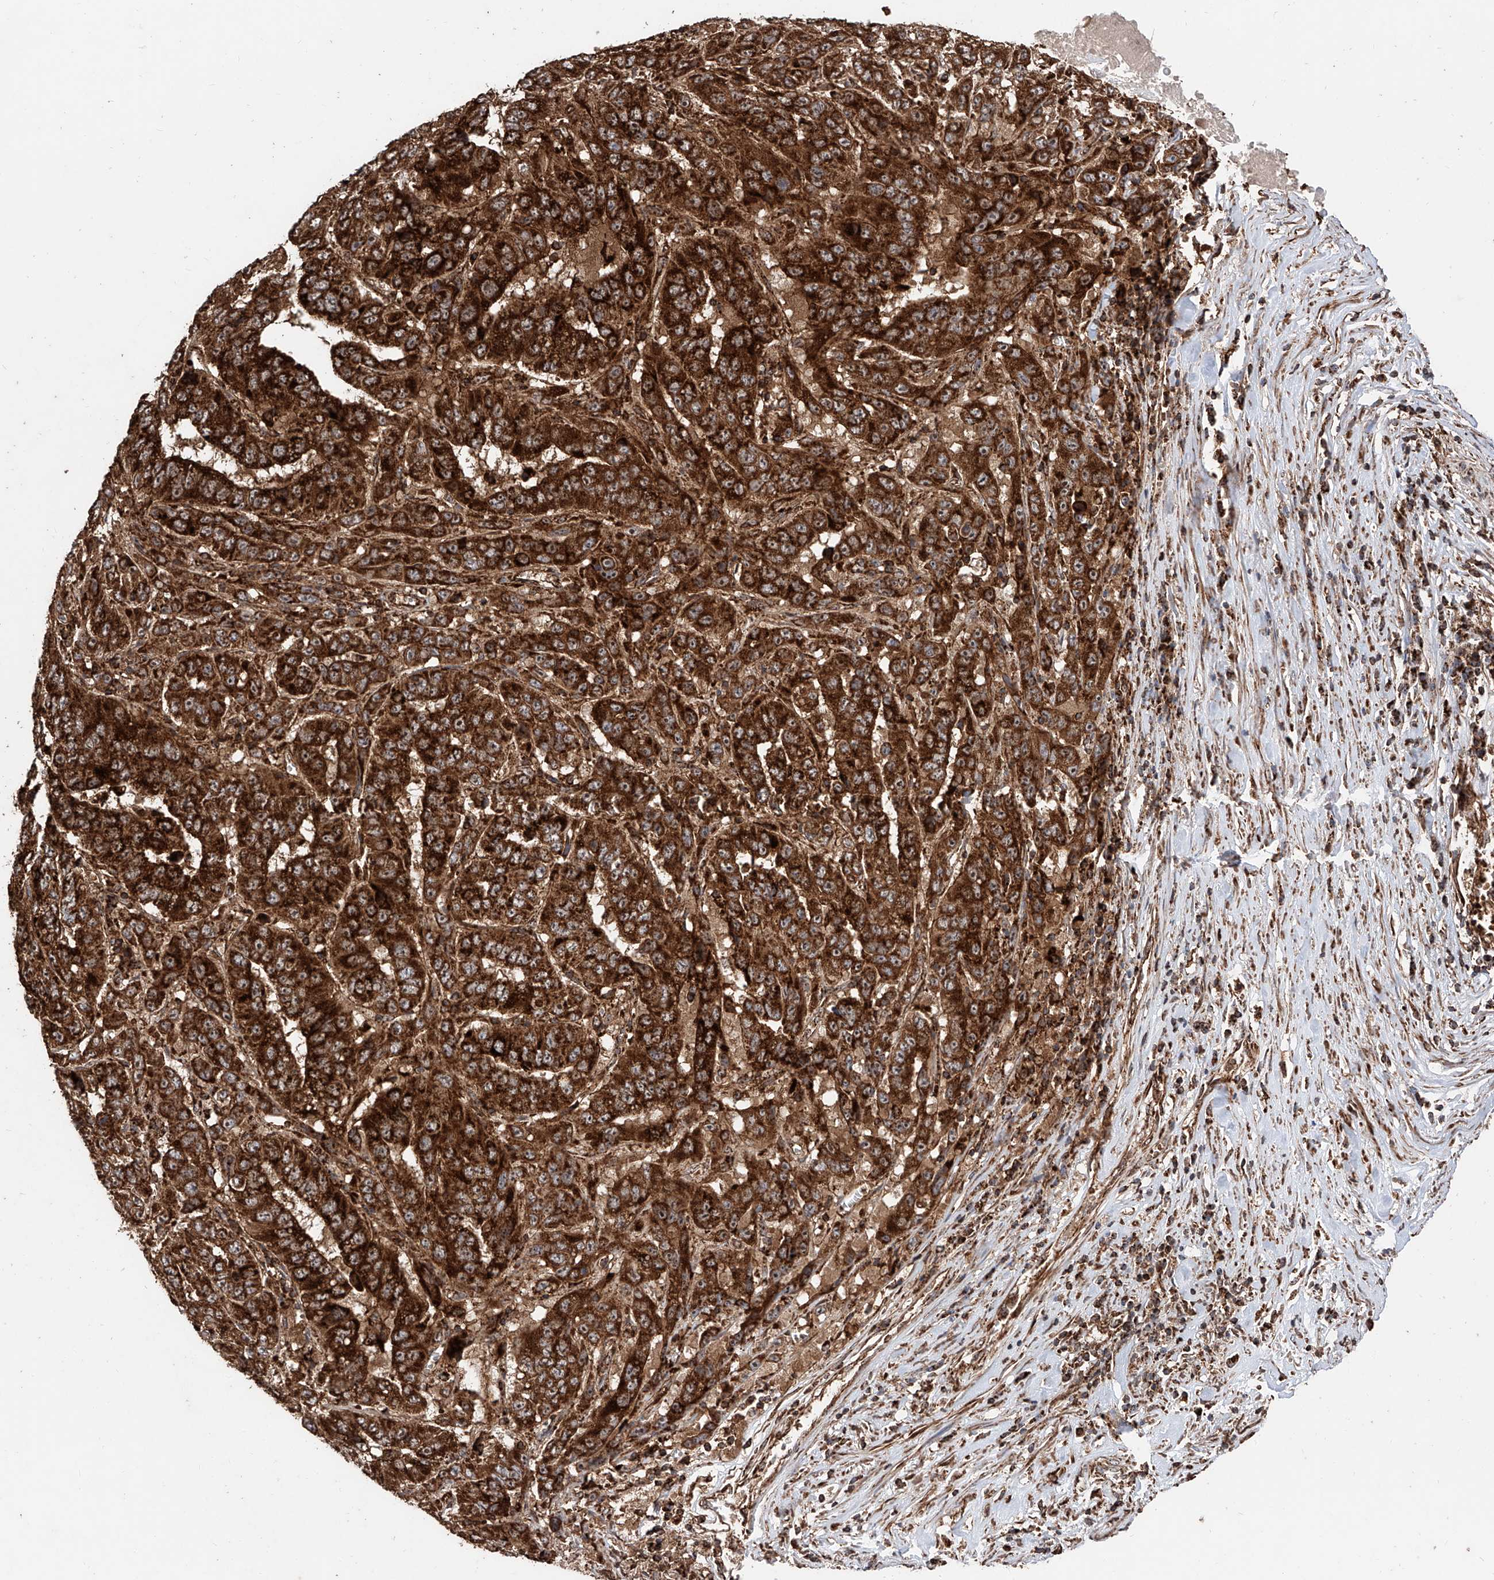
{"staining": {"intensity": "strong", "quantity": ">75%", "location": "cytoplasmic/membranous"}, "tissue": "pancreatic cancer", "cell_type": "Tumor cells", "image_type": "cancer", "snomed": [{"axis": "morphology", "description": "Adenocarcinoma, NOS"}, {"axis": "topography", "description": "Pancreas"}], "caption": "Immunohistochemistry (DAB (3,3'-diaminobenzidine)) staining of pancreatic cancer shows strong cytoplasmic/membranous protein expression in about >75% of tumor cells.", "gene": "PISD", "patient": {"sex": "male", "age": 63}}